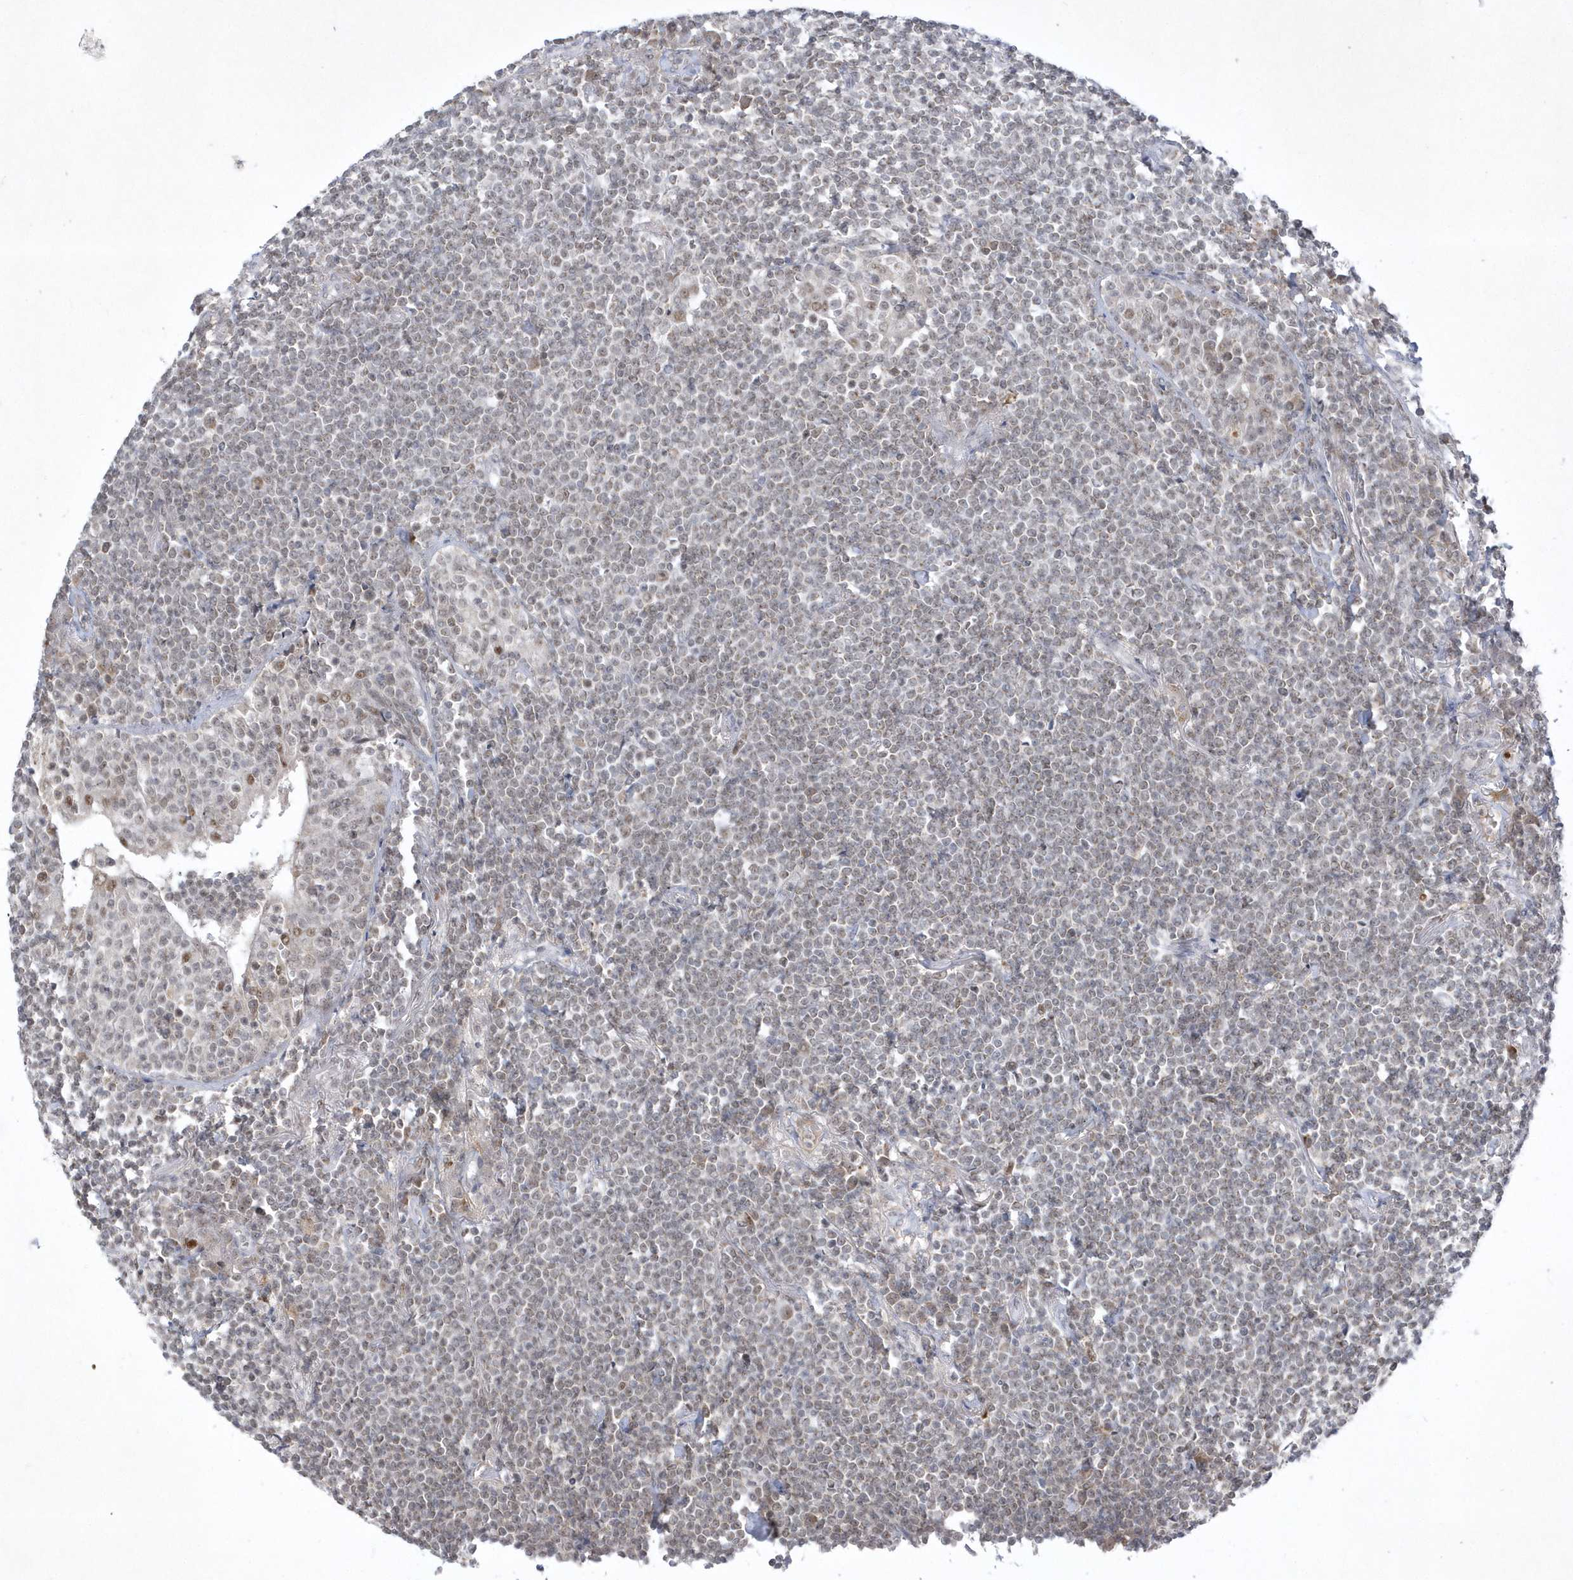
{"staining": {"intensity": "negative", "quantity": "none", "location": "none"}, "tissue": "lymphoma", "cell_type": "Tumor cells", "image_type": "cancer", "snomed": [{"axis": "morphology", "description": "Malignant lymphoma, non-Hodgkin's type, Low grade"}, {"axis": "topography", "description": "Lung"}], "caption": "Tumor cells are negative for protein expression in human malignant lymphoma, non-Hodgkin's type (low-grade).", "gene": "CPSF3", "patient": {"sex": "female", "age": 71}}